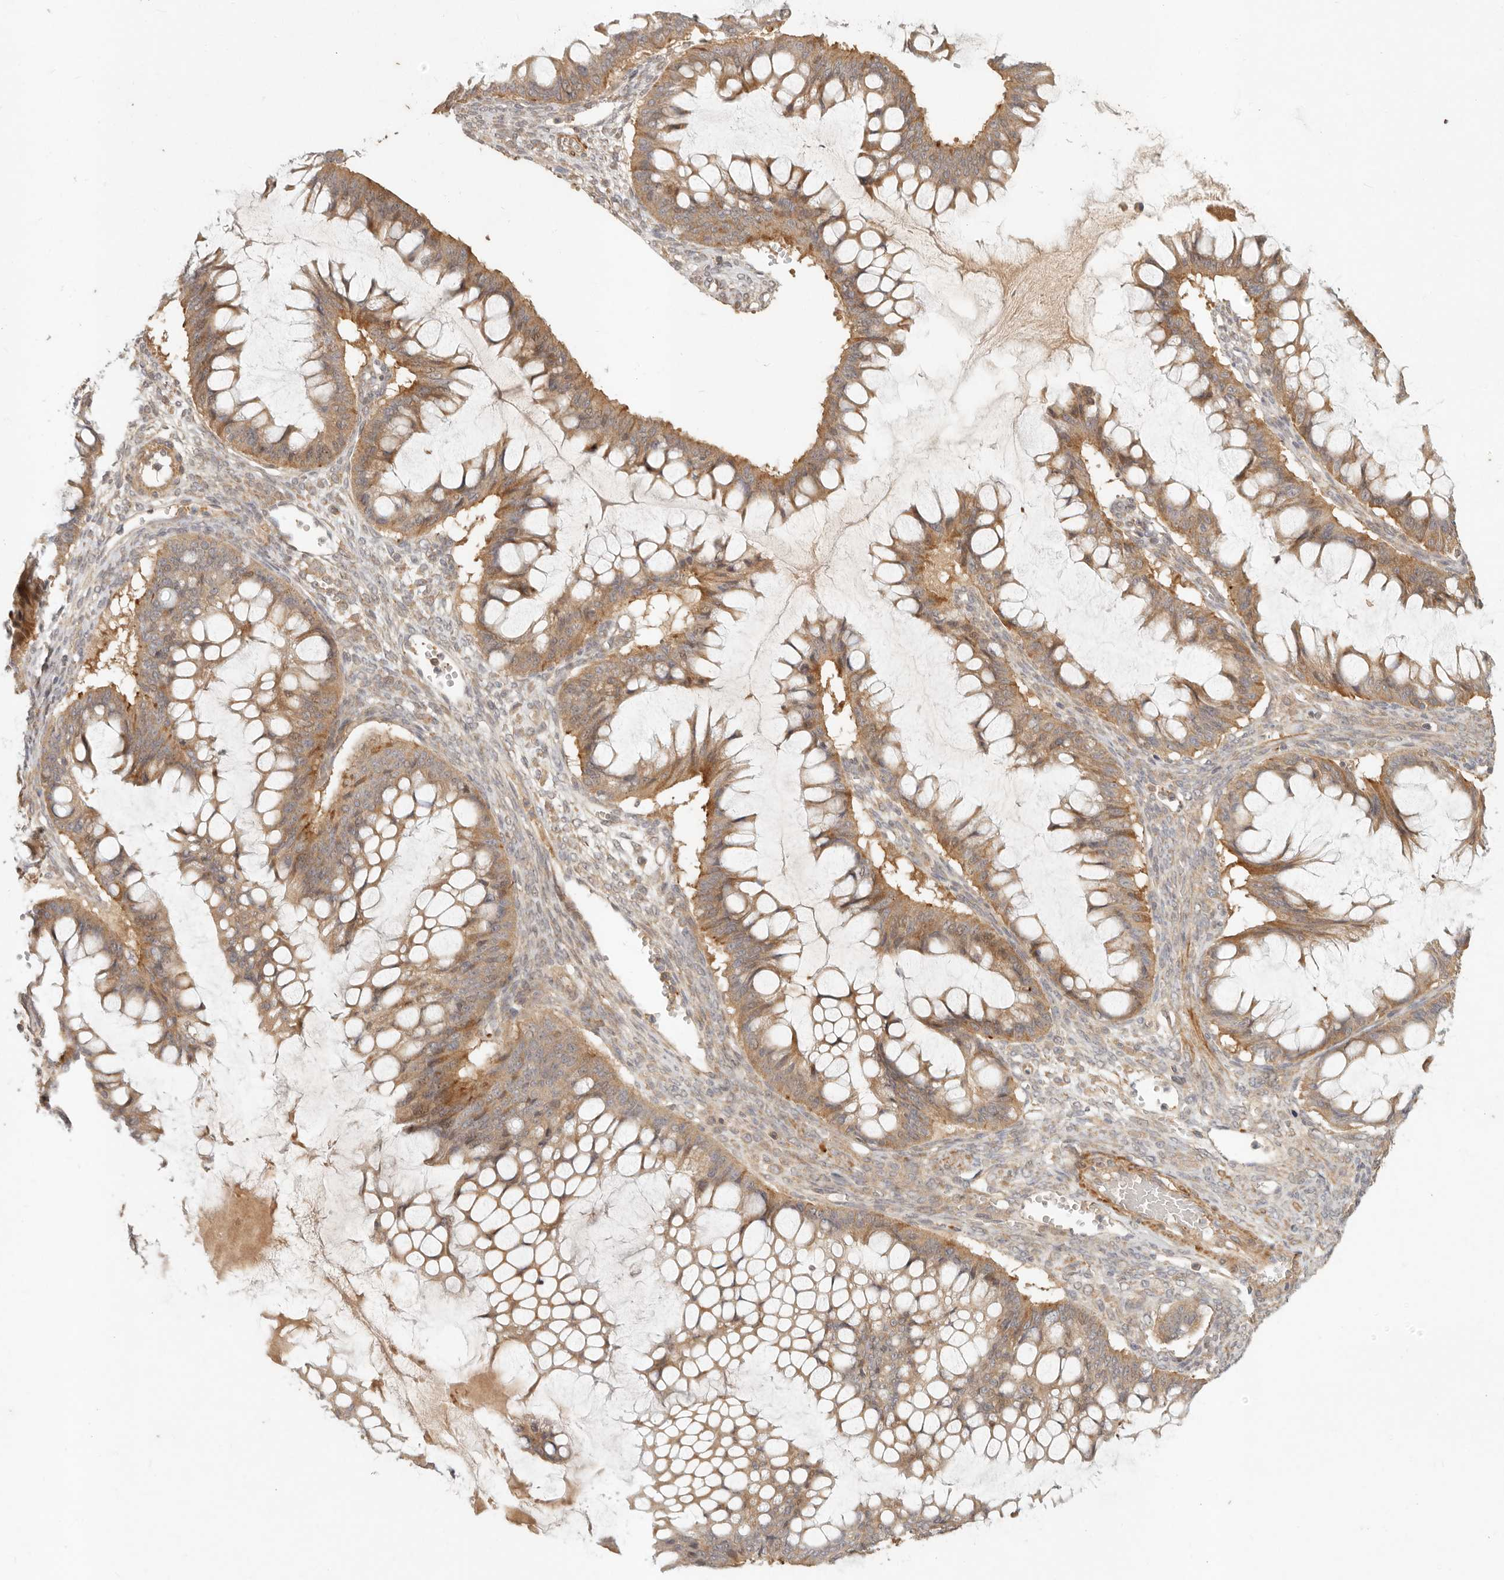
{"staining": {"intensity": "moderate", "quantity": ">75%", "location": "cytoplasmic/membranous"}, "tissue": "ovarian cancer", "cell_type": "Tumor cells", "image_type": "cancer", "snomed": [{"axis": "morphology", "description": "Cystadenocarcinoma, mucinous, NOS"}, {"axis": "topography", "description": "Ovary"}], "caption": "The photomicrograph exhibits immunohistochemical staining of ovarian cancer (mucinous cystadenocarcinoma). There is moderate cytoplasmic/membranous positivity is appreciated in about >75% of tumor cells.", "gene": "VIPR1", "patient": {"sex": "female", "age": 73}}